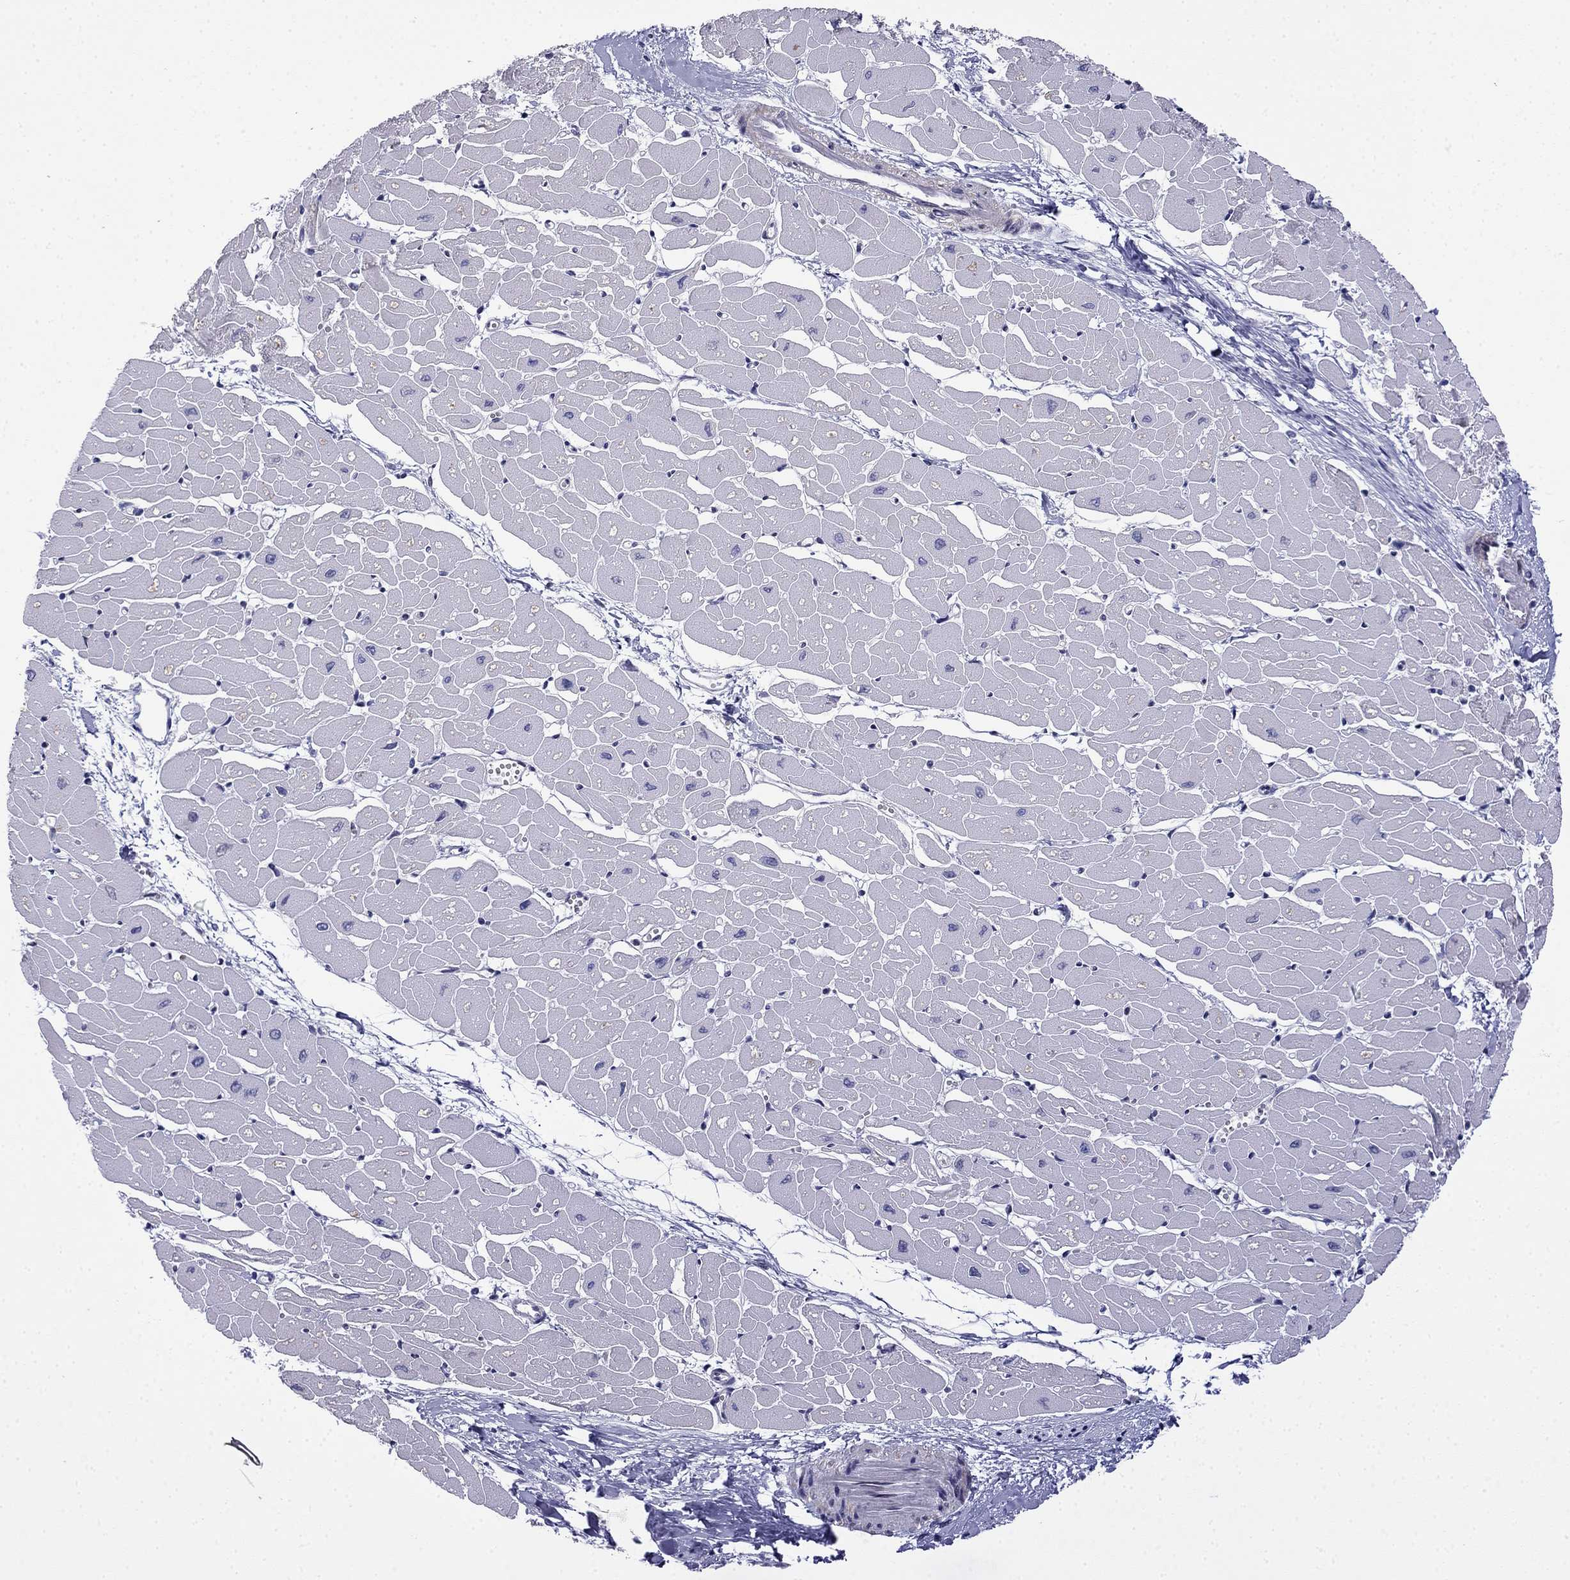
{"staining": {"intensity": "negative", "quantity": "none", "location": "none"}, "tissue": "heart muscle", "cell_type": "Cardiomyocytes", "image_type": "normal", "snomed": [{"axis": "morphology", "description": "Normal tissue, NOS"}, {"axis": "topography", "description": "Heart"}], "caption": "DAB (3,3'-diaminobenzidine) immunohistochemical staining of normal heart muscle demonstrates no significant positivity in cardiomyocytes.", "gene": "PRR18", "patient": {"sex": "male", "age": 57}}